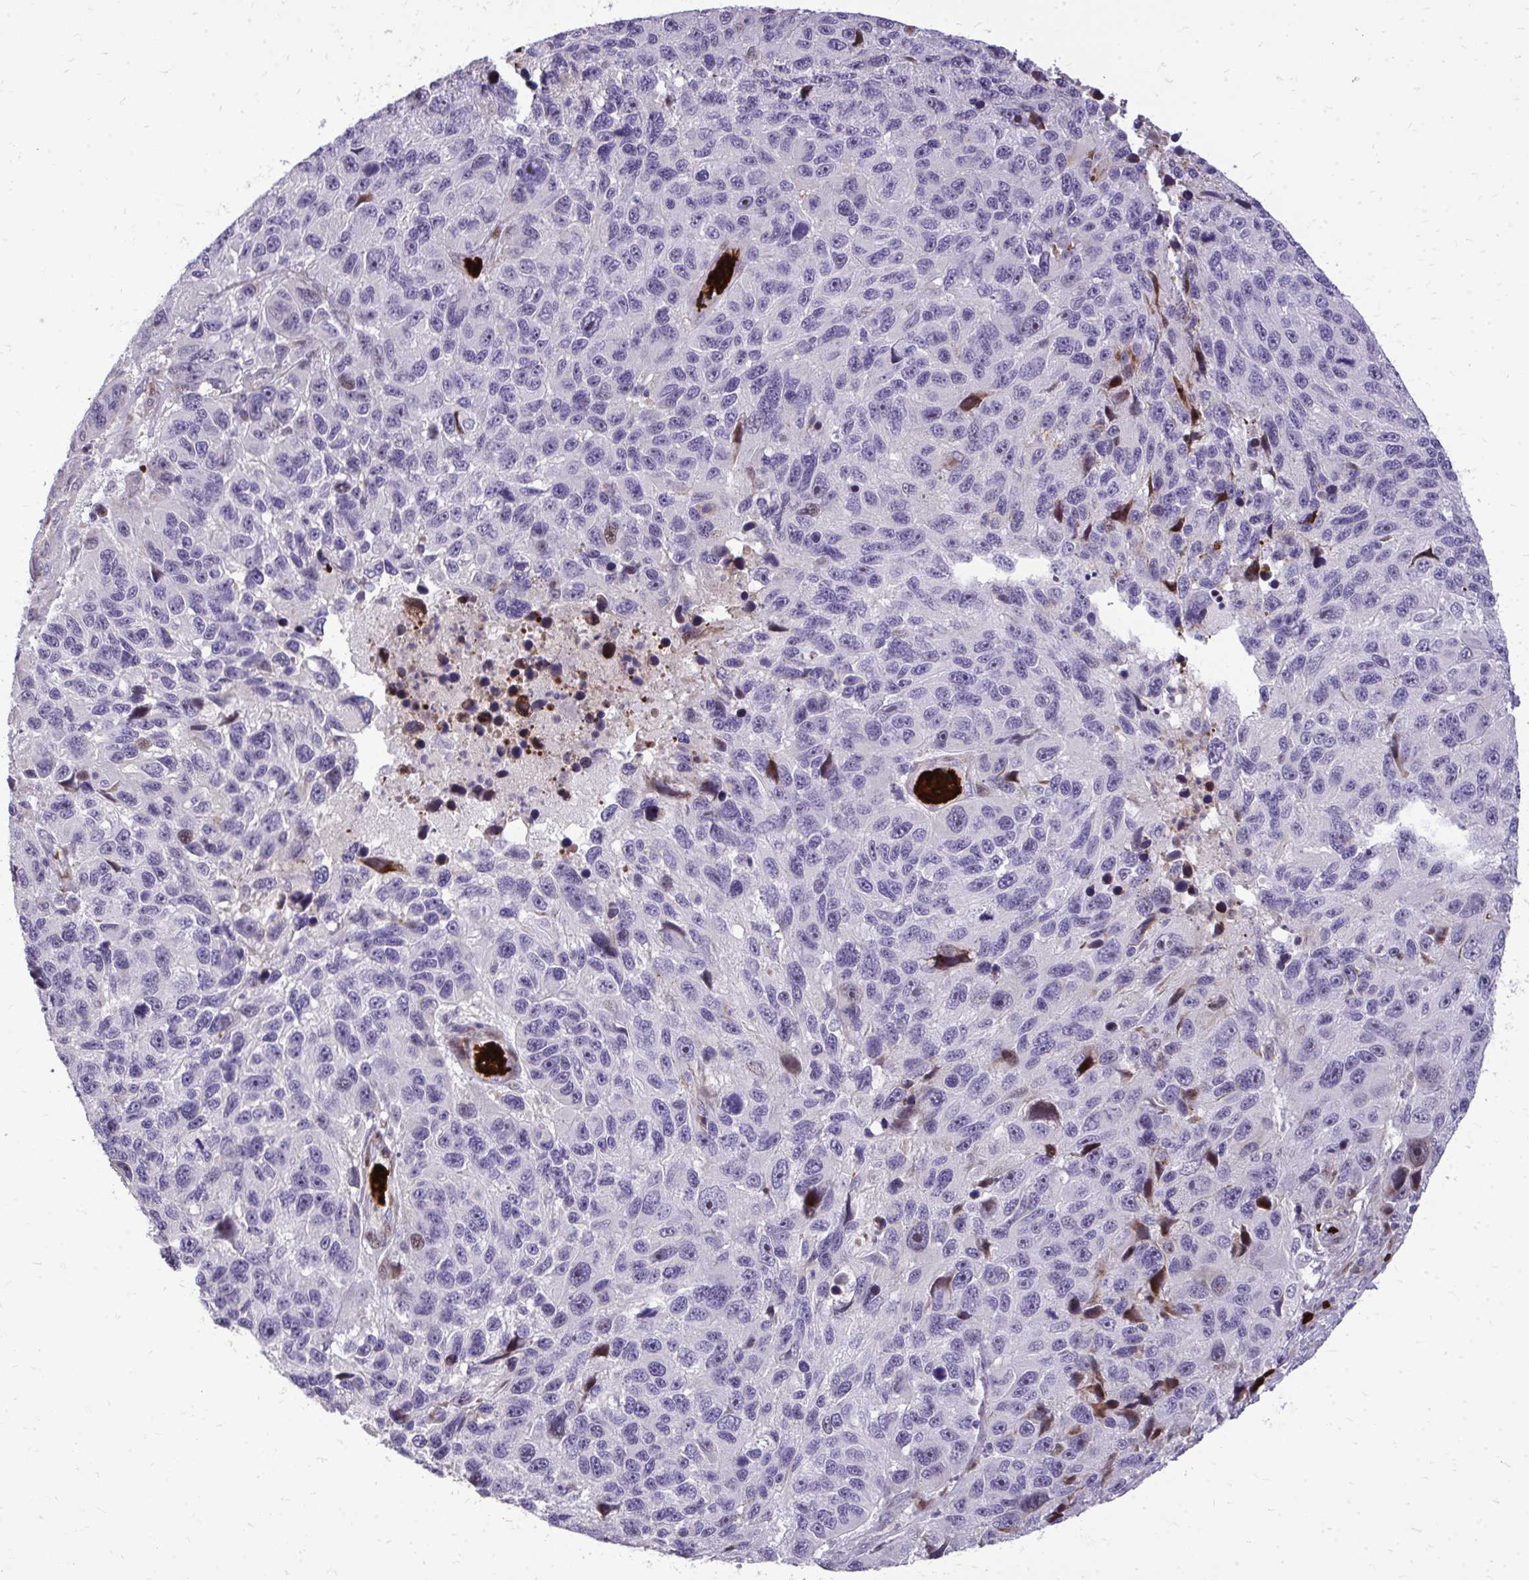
{"staining": {"intensity": "negative", "quantity": "none", "location": "none"}, "tissue": "melanoma", "cell_type": "Tumor cells", "image_type": "cancer", "snomed": [{"axis": "morphology", "description": "Malignant melanoma, NOS"}, {"axis": "topography", "description": "Skin"}], "caption": "Immunohistochemical staining of melanoma exhibits no significant expression in tumor cells.", "gene": "DLX4", "patient": {"sex": "male", "age": 53}}